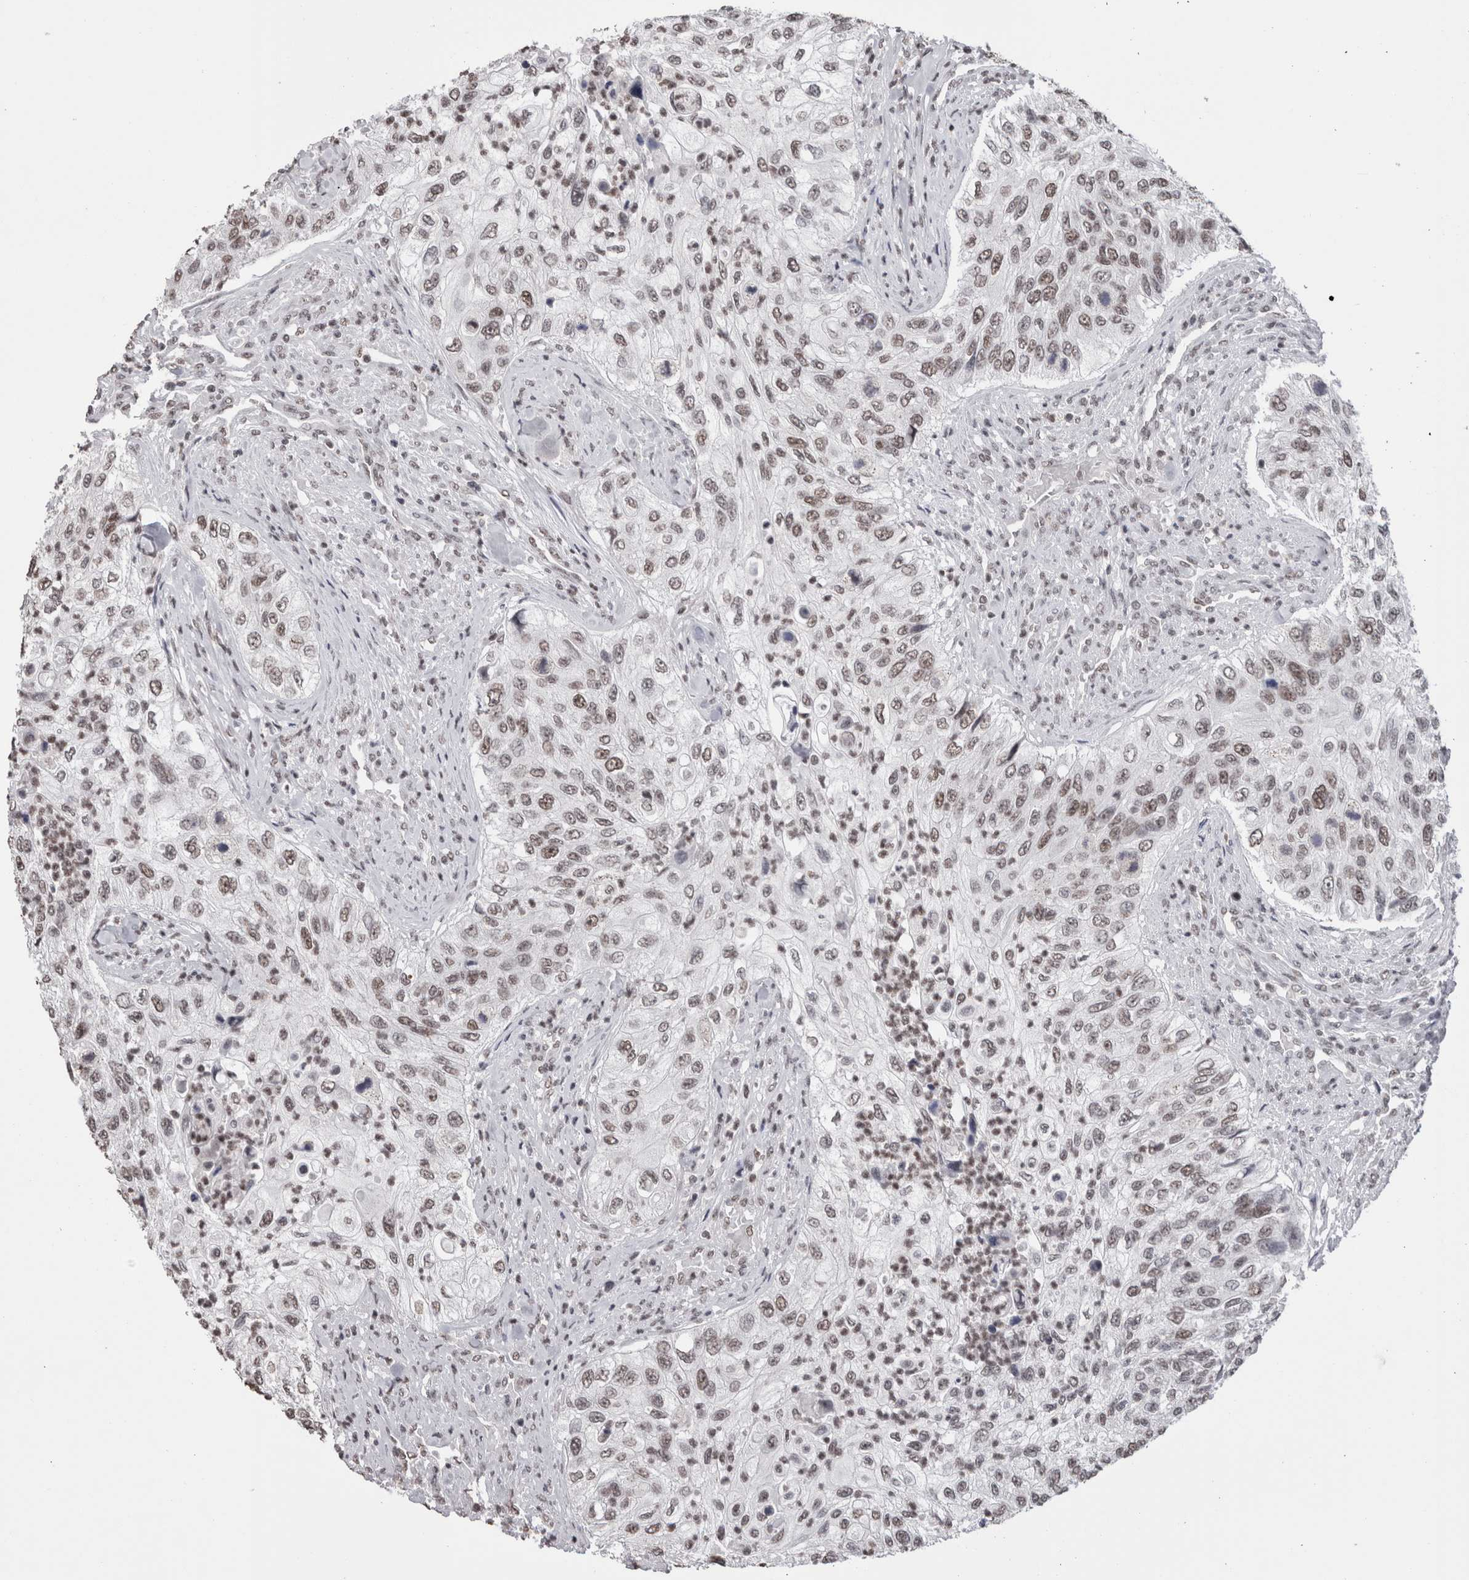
{"staining": {"intensity": "moderate", "quantity": ">75%", "location": "nuclear"}, "tissue": "urothelial cancer", "cell_type": "Tumor cells", "image_type": "cancer", "snomed": [{"axis": "morphology", "description": "Urothelial carcinoma, High grade"}, {"axis": "topography", "description": "Urinary bladder"}], "caption": "About >75% of tumor cells in high-grade urothelial carcinoma reveal moderate nuclear protein expression as visualized by brown immunohistochemical staining.", "gene": "SMC1A", "patient": {"sex": "female", "age": 60}}